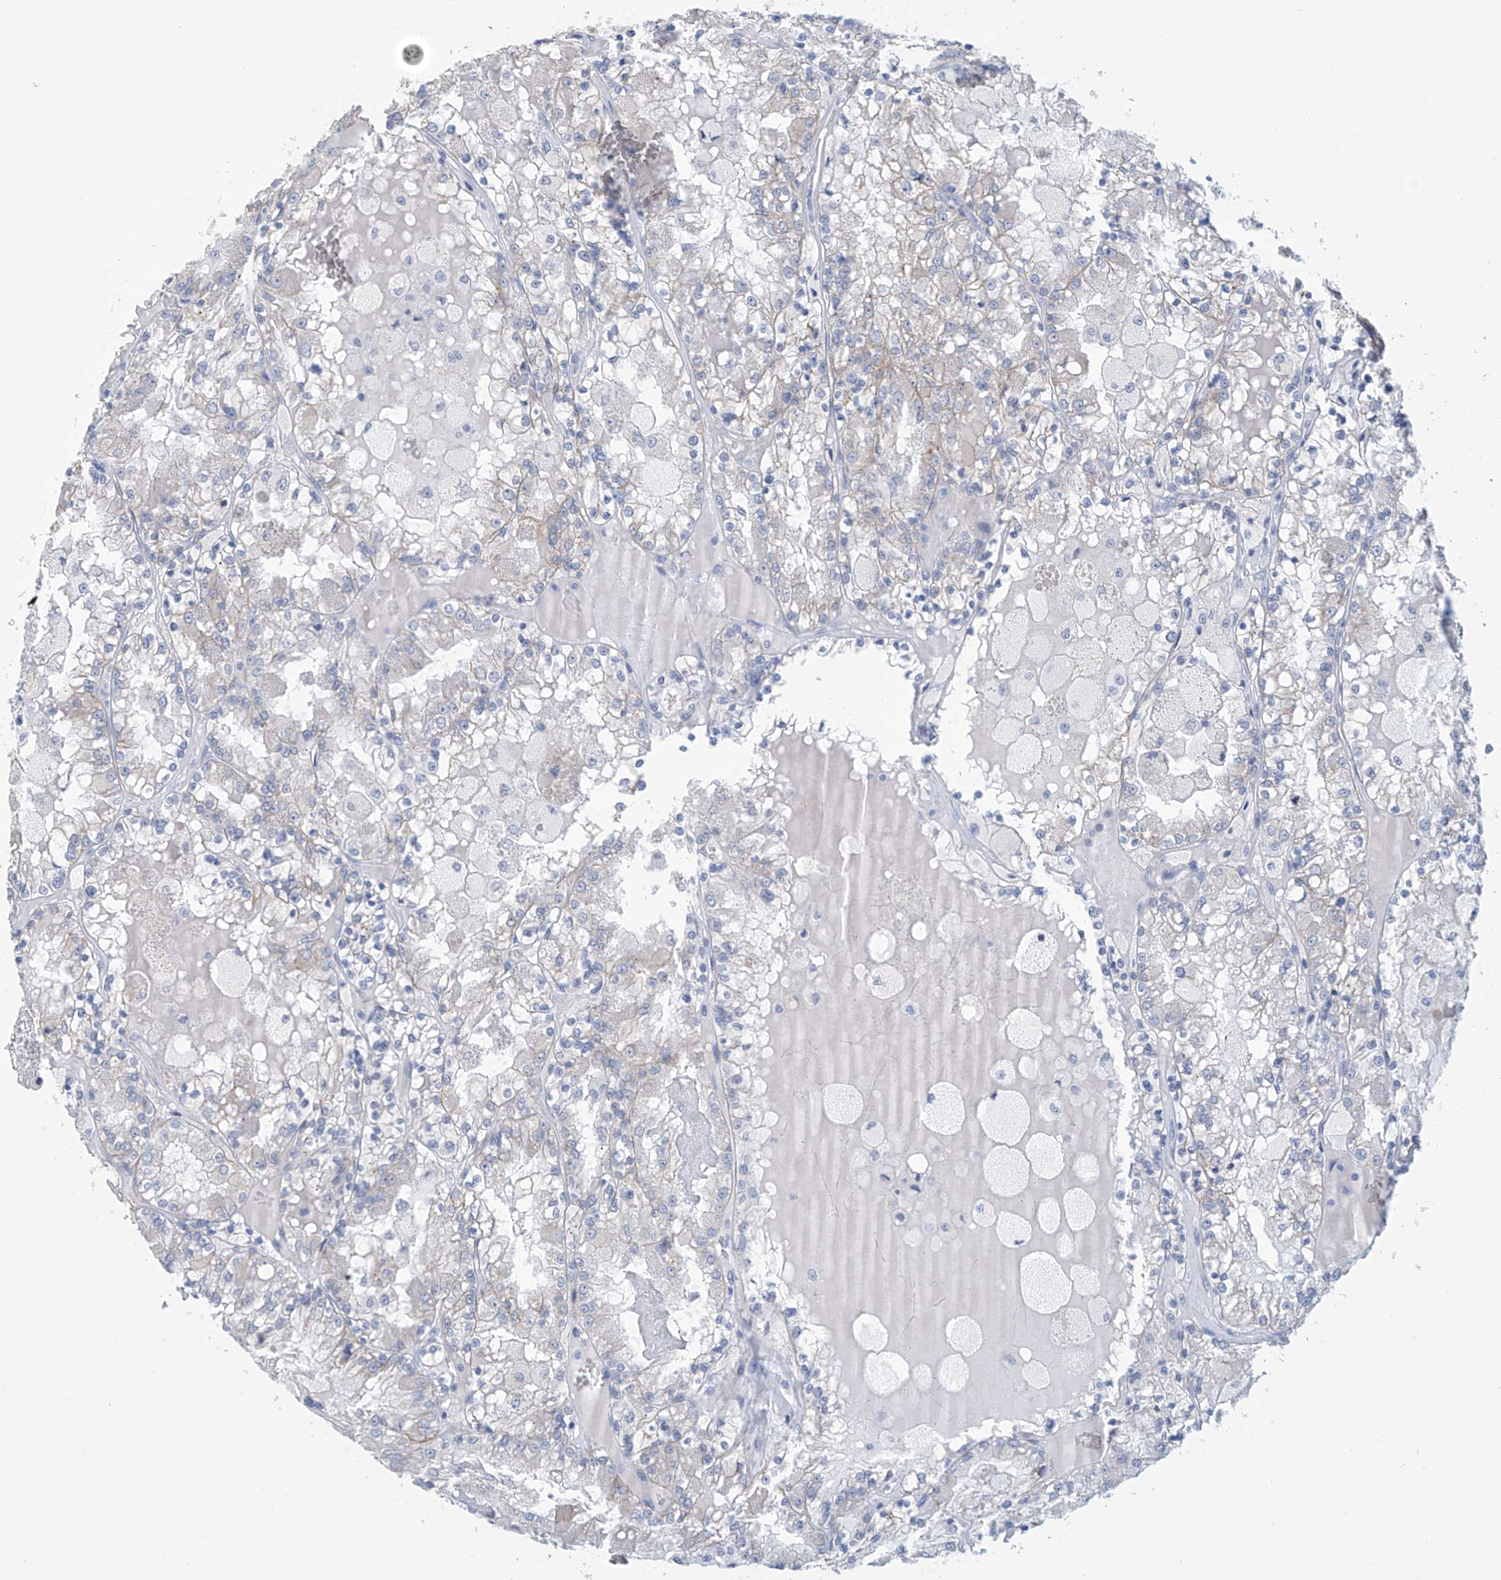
{"staining": {"intensity": "negative", "quantity": "none", "location": "none"}, "tissue": "renal cancer", "cell_type": "Tumor cells", "image_type": "cancer", "snomed": [{"axis": "morphology", "description": "Adenocarcinoma, NOS"}, {"axis": "topography", "description": "Kidney"}], "caption": "This is an IHC histopathology image of renal cancer (adenocarcinoma). There is no positivity in tumor cells.", "gene": "DSP", "patient": {"sex": "female", "age": 56}}